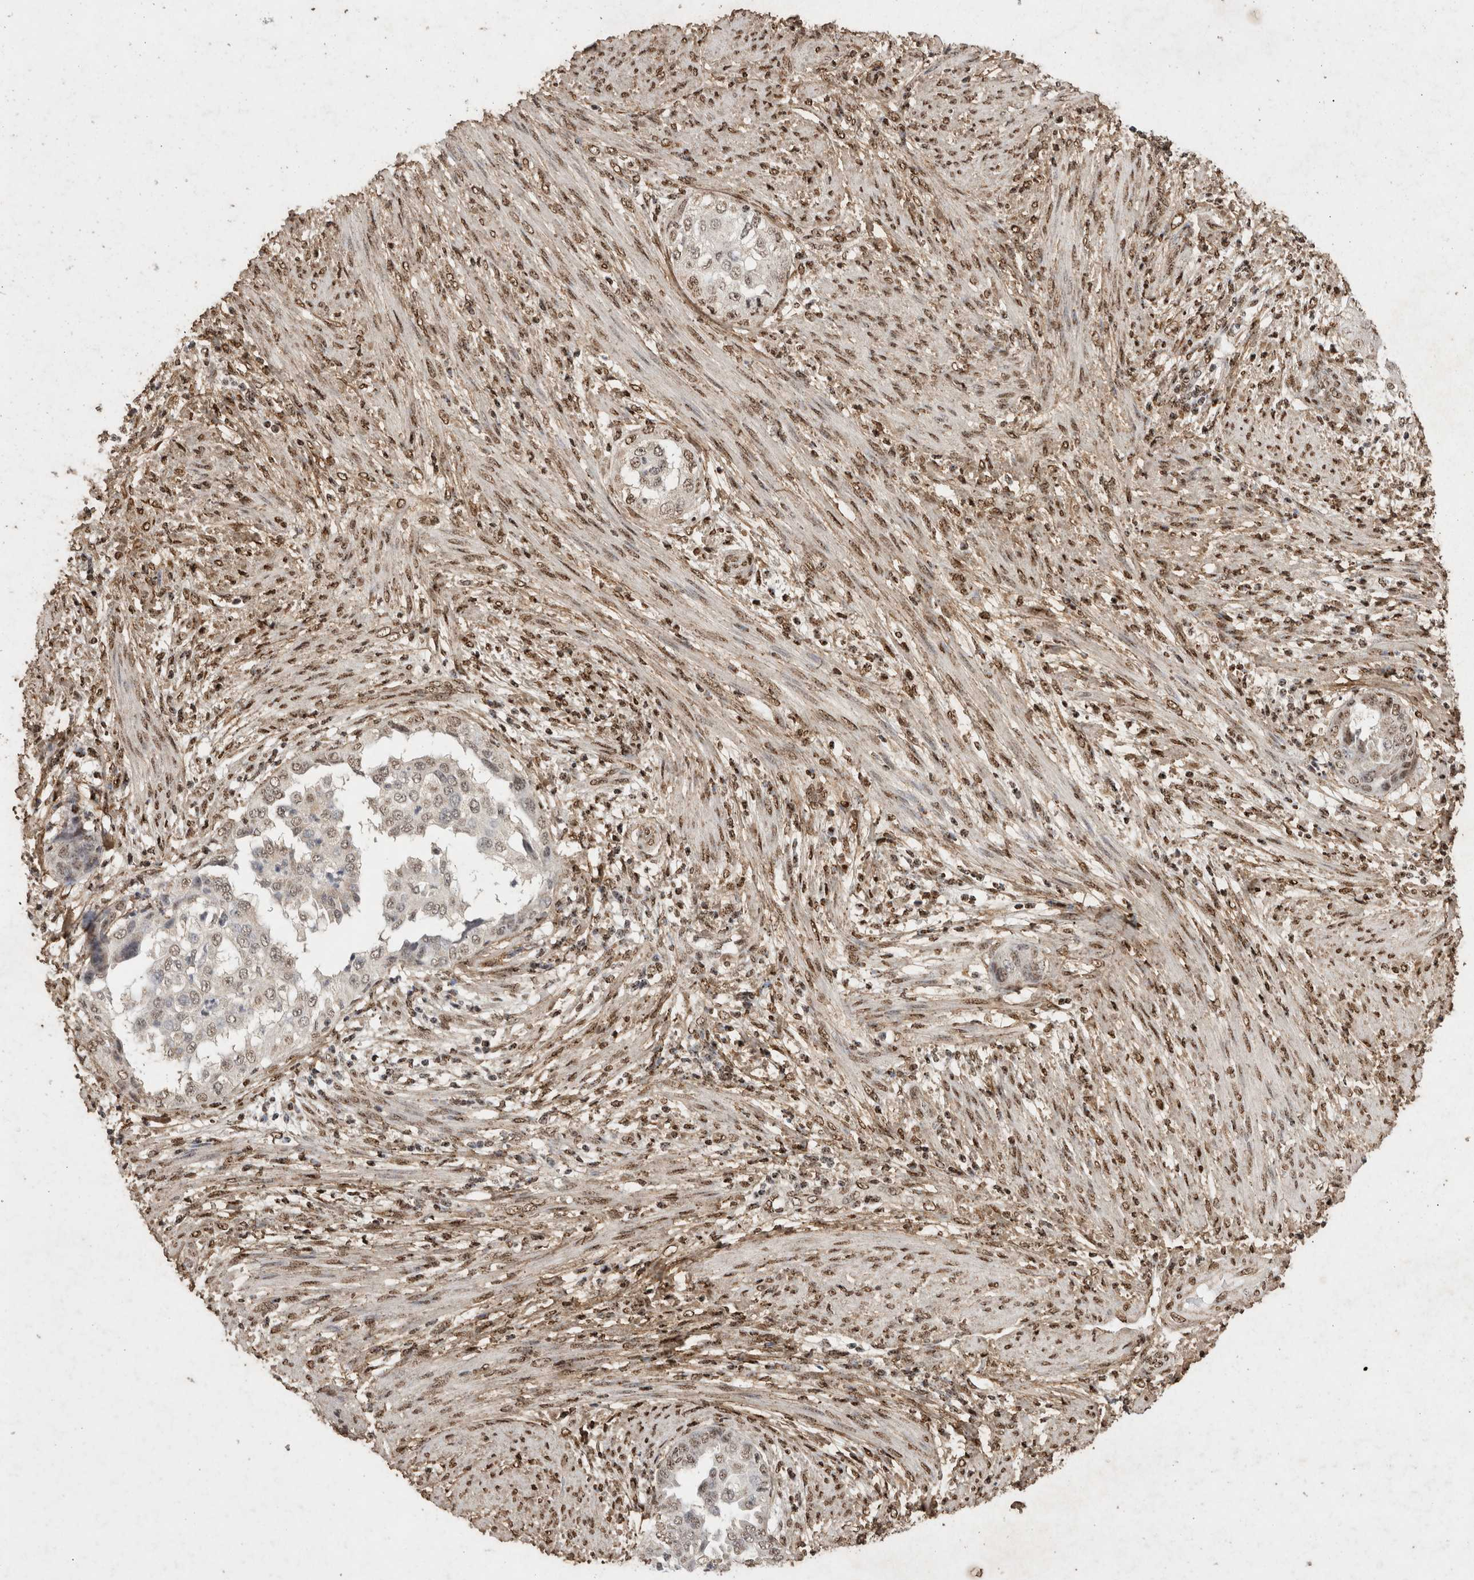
{"staining": {"intensity": "moderate", "quantity": "25%-75%", "location": "nuclear"}, "tissue": "endometrial cancer", "cell_type": "Tumor cells", "image_type": "cancer", "snomed": [{"axis": "morphology", "description": "Adenocarcinoma, NOS"}, {"axis": "topography", "description": "Endometrium"}], "caption": "Human endometrial cancer (adenocarcinoma) stained with a brown dye exhibits moderate nuclear positive staining in approximately 25%-75% of tumor cells.", "gene": "C1QTNF5", "patient": {"sex": "female", "age": 85}}